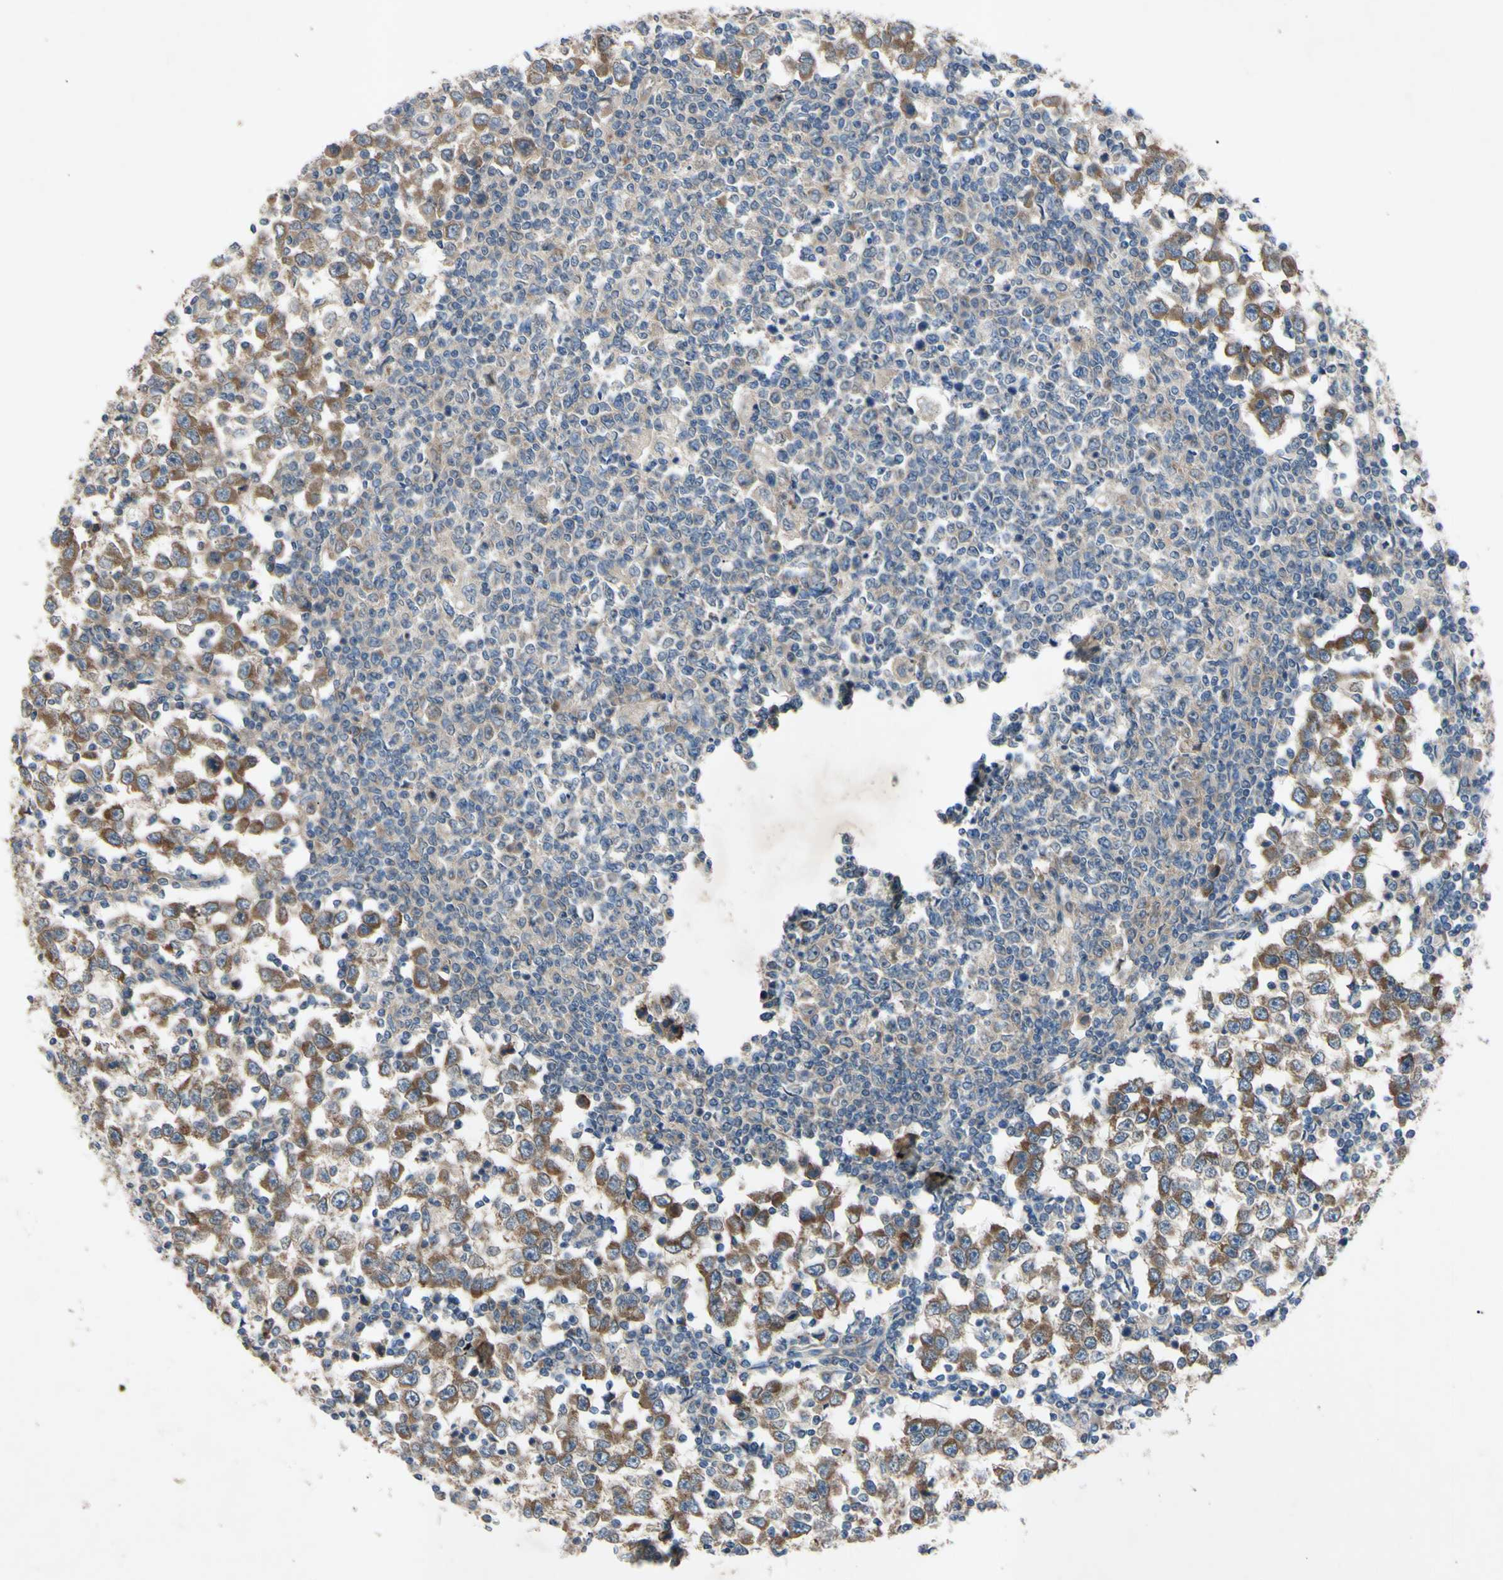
{"staining": {"intensity": "moderate", "quantity": ">75%", "location": "cytoplasmic/membranous"}, "tissue": "testis cancer", "cell_type": "Tumor cells", "image_type": "cancer", "snomed": [{"axis": "morphology", "description": "Seminoma, NOS"}, {"axis": "topography", "description": "Testis"}], "caption": "Brown immunohistochemical staining in seminoma (testis) exhibits moderate cytoplasmic/membranous expression in approximately >75% of tumor cells.", "gene": "HILPDA", "patient": {"sex": "male", "age": 65}}